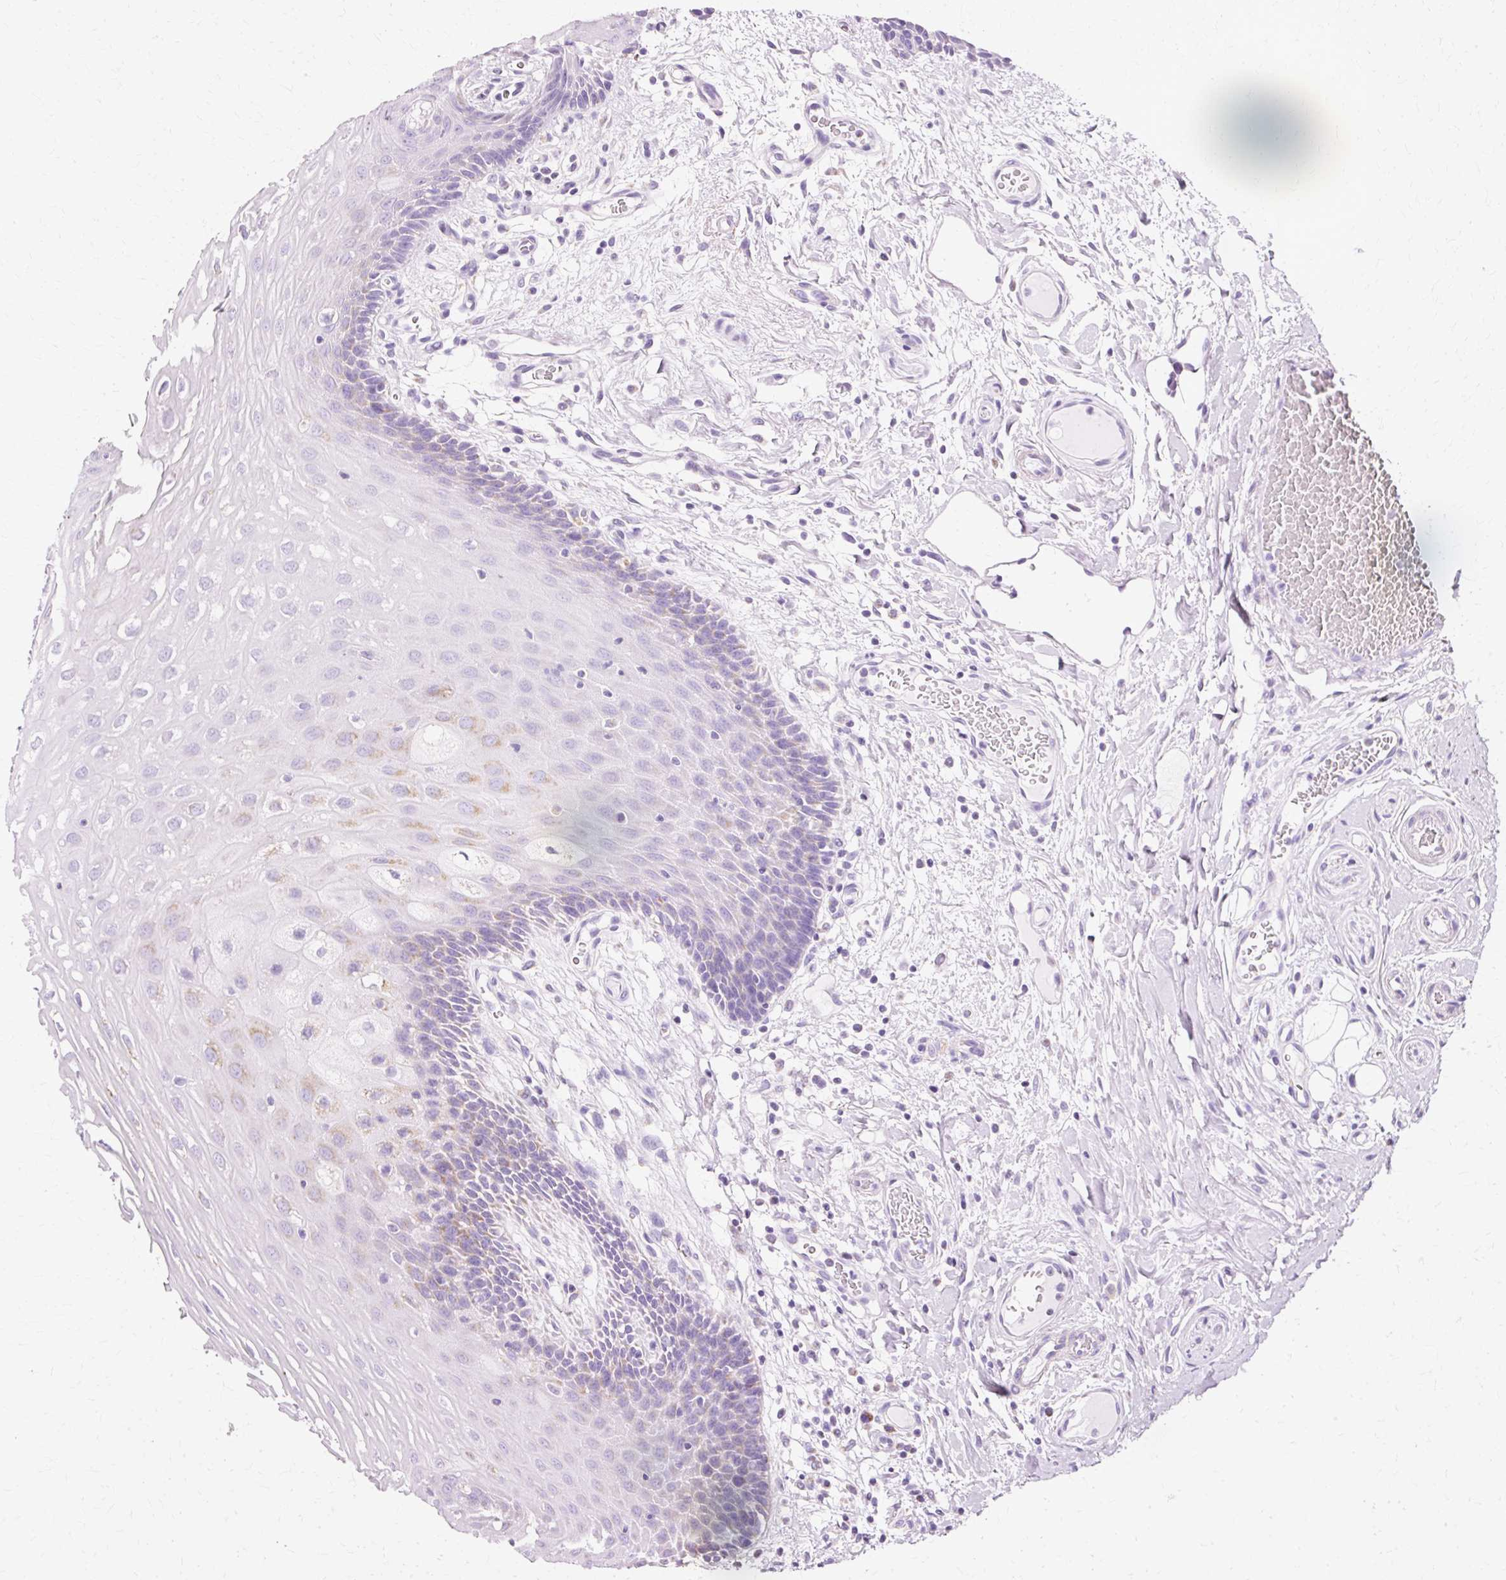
{"staining": {"intensity": "moderate", "quantity": "<25%", "location": "cytoplasmic/membranous"}, "tissue": "oral mucosa", "cell_type": "Squamous epithelial cells", "image_type": "normal", "snomed": [{"axis": "morphology", "description": "Normal tissue, NOS"}, {"axis": "topography", "description": "Oral tissue"}, {"axis": "topography", "description": "Tounge, NOS"}], "caption": "An image of oral mucosa stained for a protein demonstrates moderate cytoplasmic/membranous brown staining in squamous epithelial cells. Immunohistochemistry (ihc) stains the protein in brown and the nuclei are stained blue.", "gene": "ATP5PO", "patient": {"sex": "female", "age": 60}}